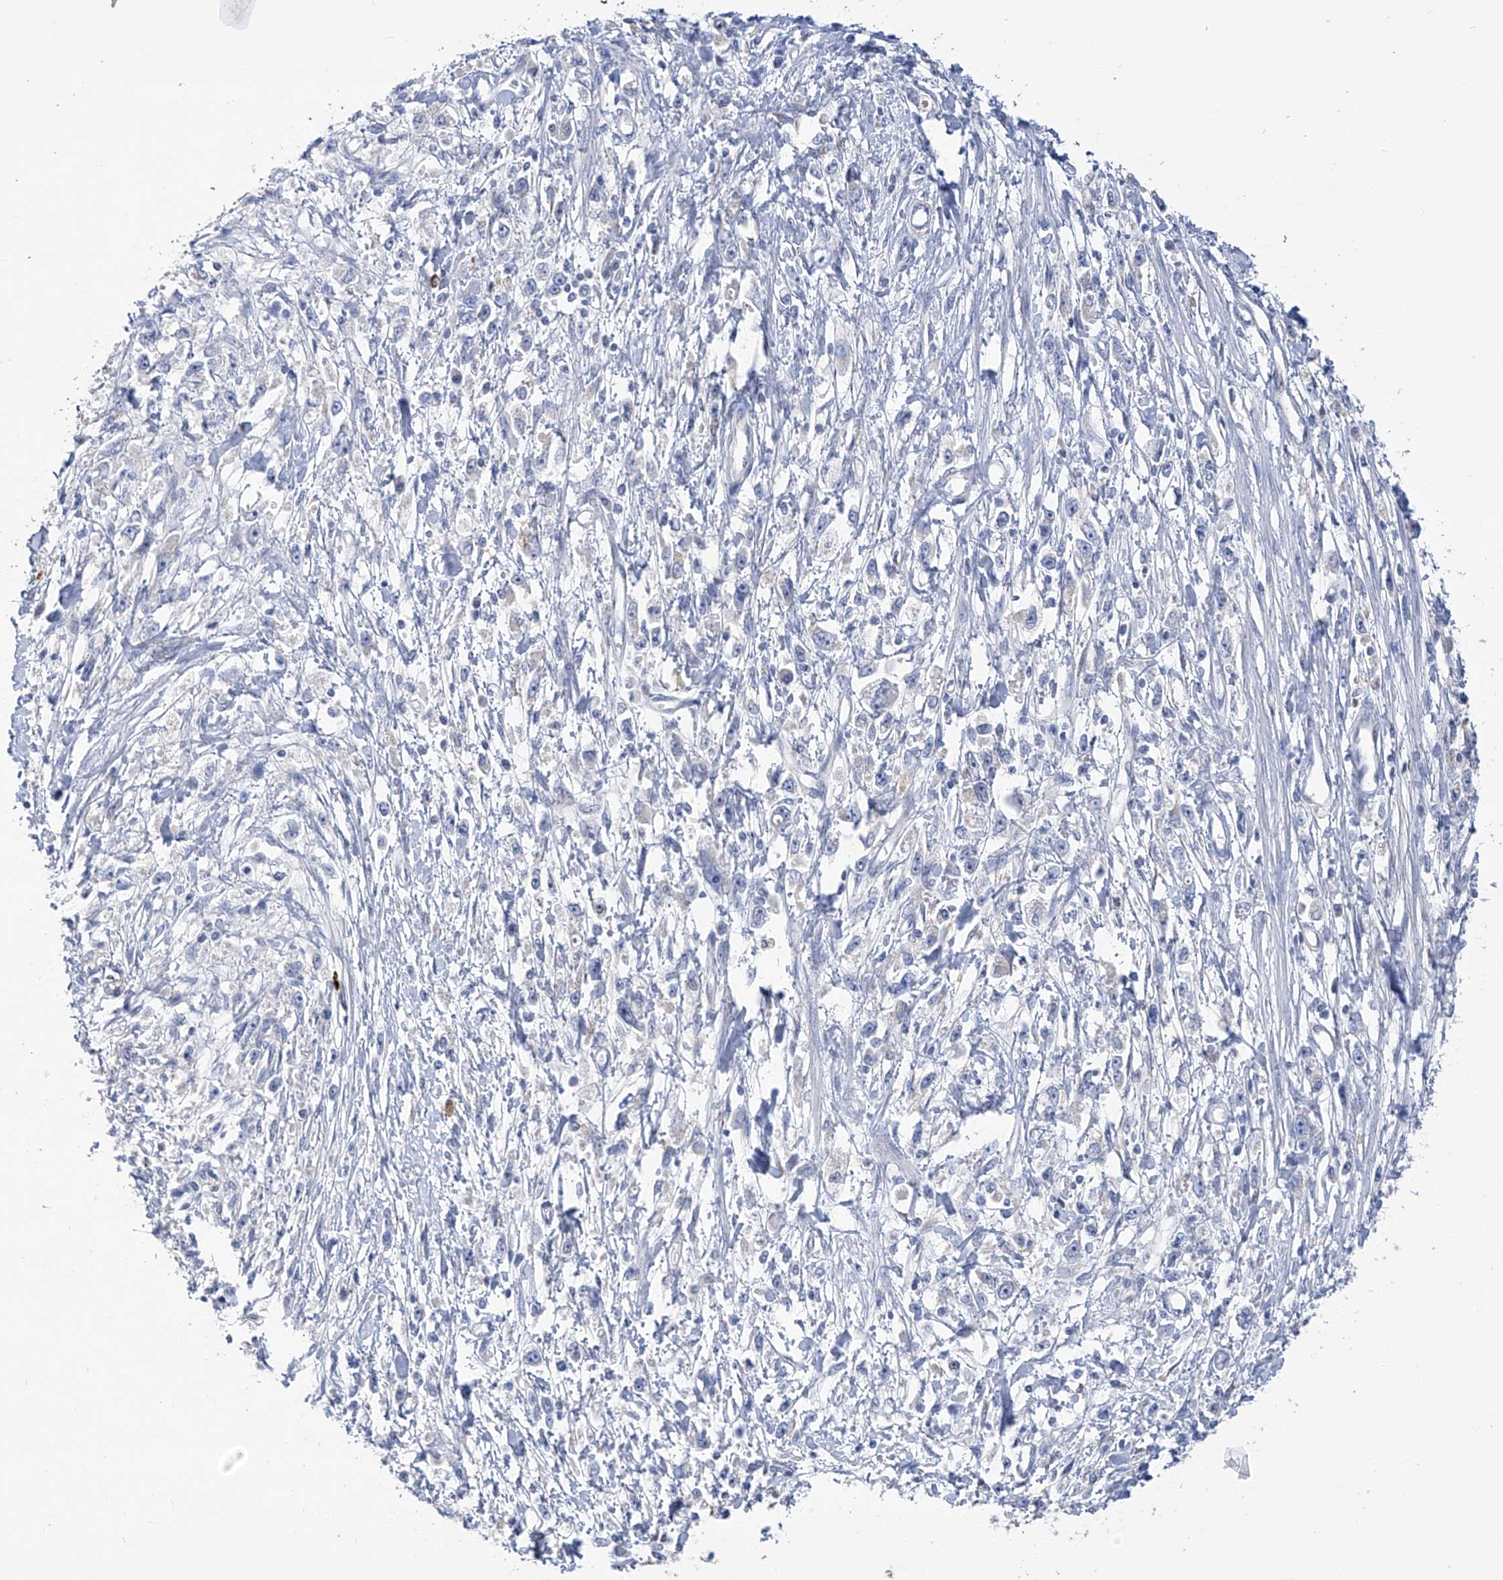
{"staining": {"intensity": "negative", "quantity": "none", "location": "none"}, "tissue": "stomach cancer", "cell_type": "Tumor cells", "image_type": "cancer", "snomed": [{"axis": "morphology", "description": "Adenocarcinoma, NOS"}, {"axis": "topography", "description": "Stomach"}], "caption": "The immunohistochemistry (IHC) histopathology image has no significant positivity in tumor cells of adenocarcinoma (stomach) tissue.", "gene": "PHF20", "patient": {"sex": "female", "age": 59}}